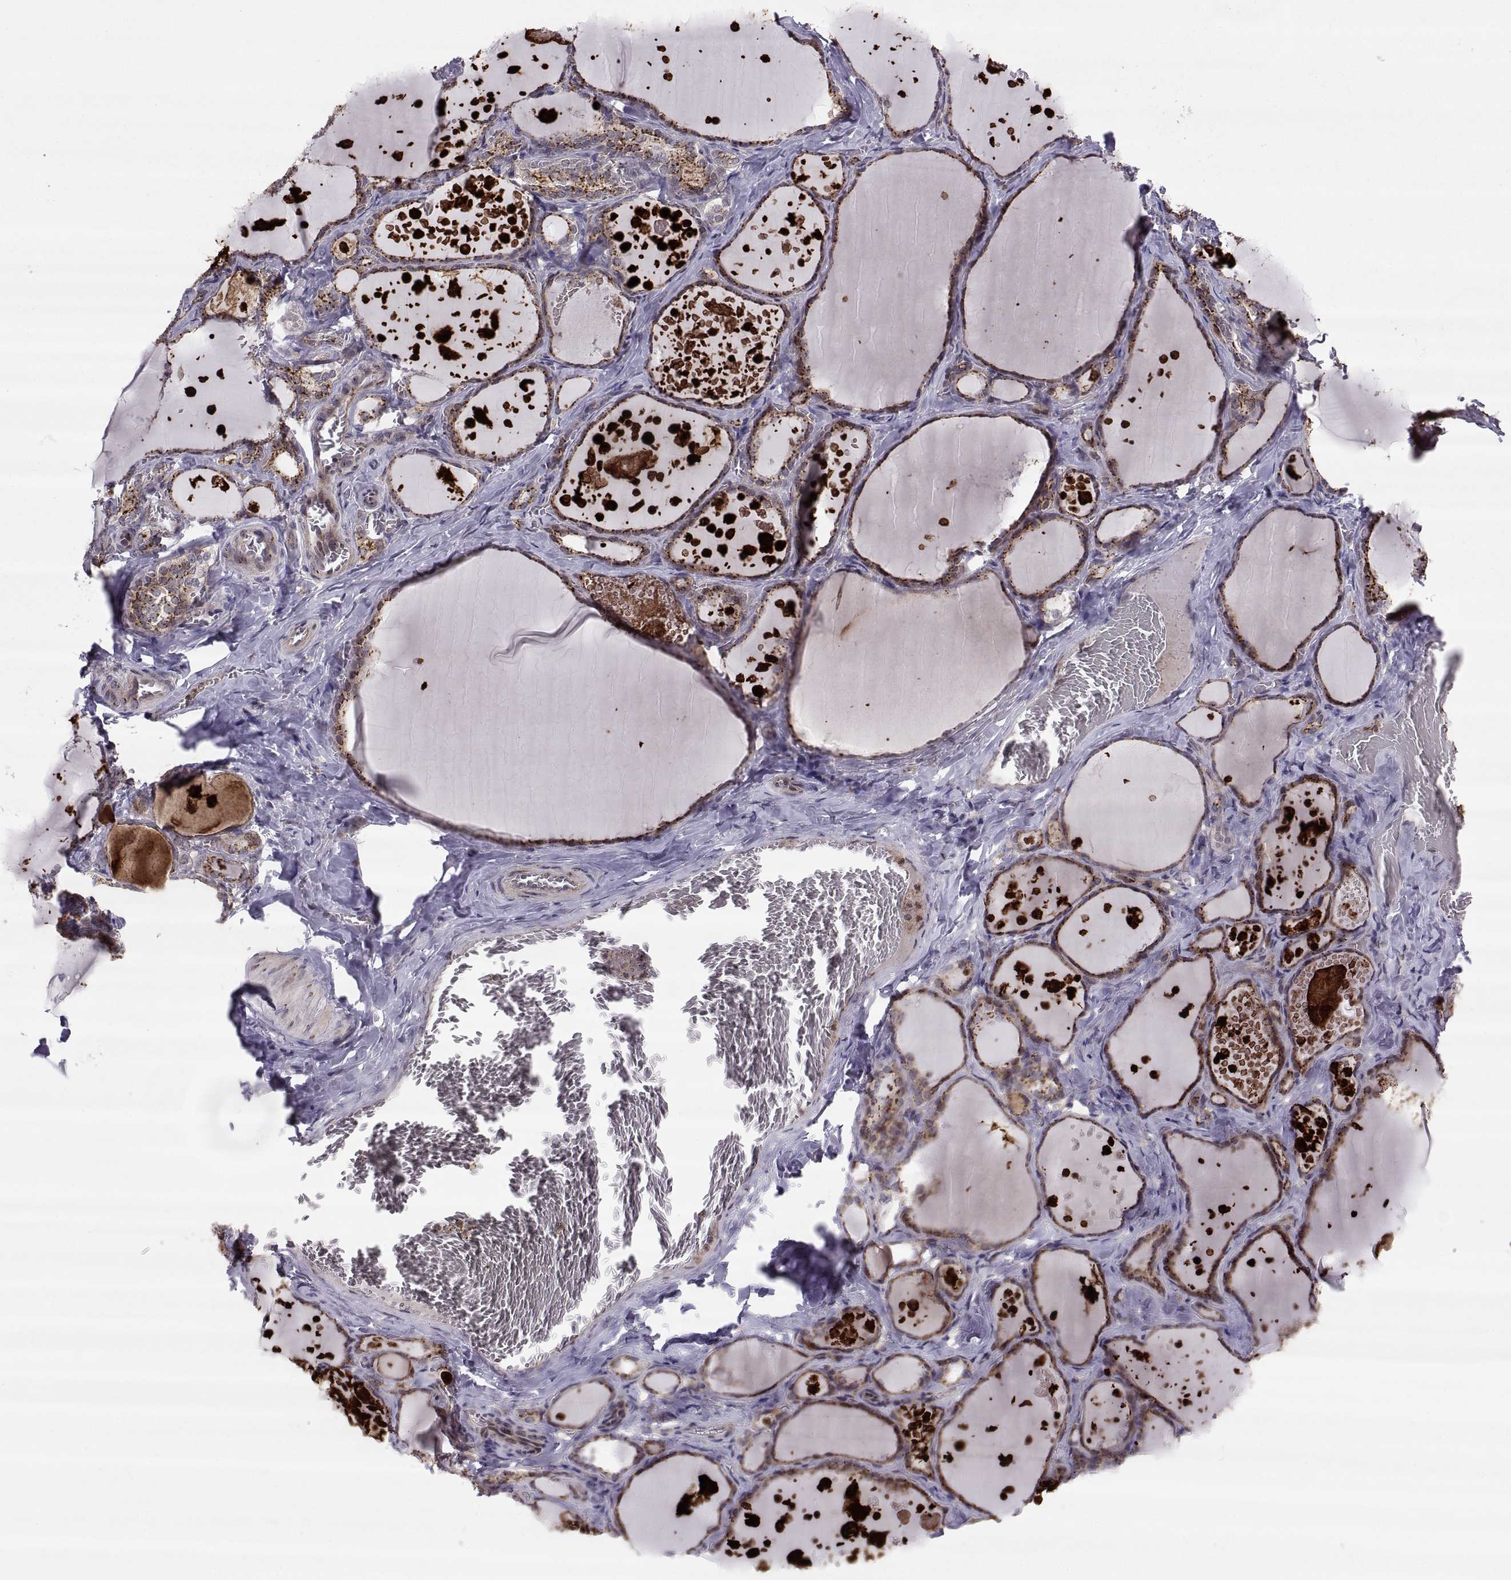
{"staining": {"intensity": "moderate", "quantity": "<25%", "location": "cytoplasmic/membranous"}, "tissue": "thyroid gland", "cell_type": "Glandular cells", "image_type": "normal", "snomed": [{"axis": "morphology", "description": "Normal tissue, NOS"}, {"axis": "topography", "description": "Thyroid gland"}], "caption": "Thyroid gland stained with DAB IHC reveals low levels of moderate cytoplasmic/membranous expression in approximately <25% of glandular cells.", "gene": "TESC", "patient": {"sex": "female", "age": 56}}